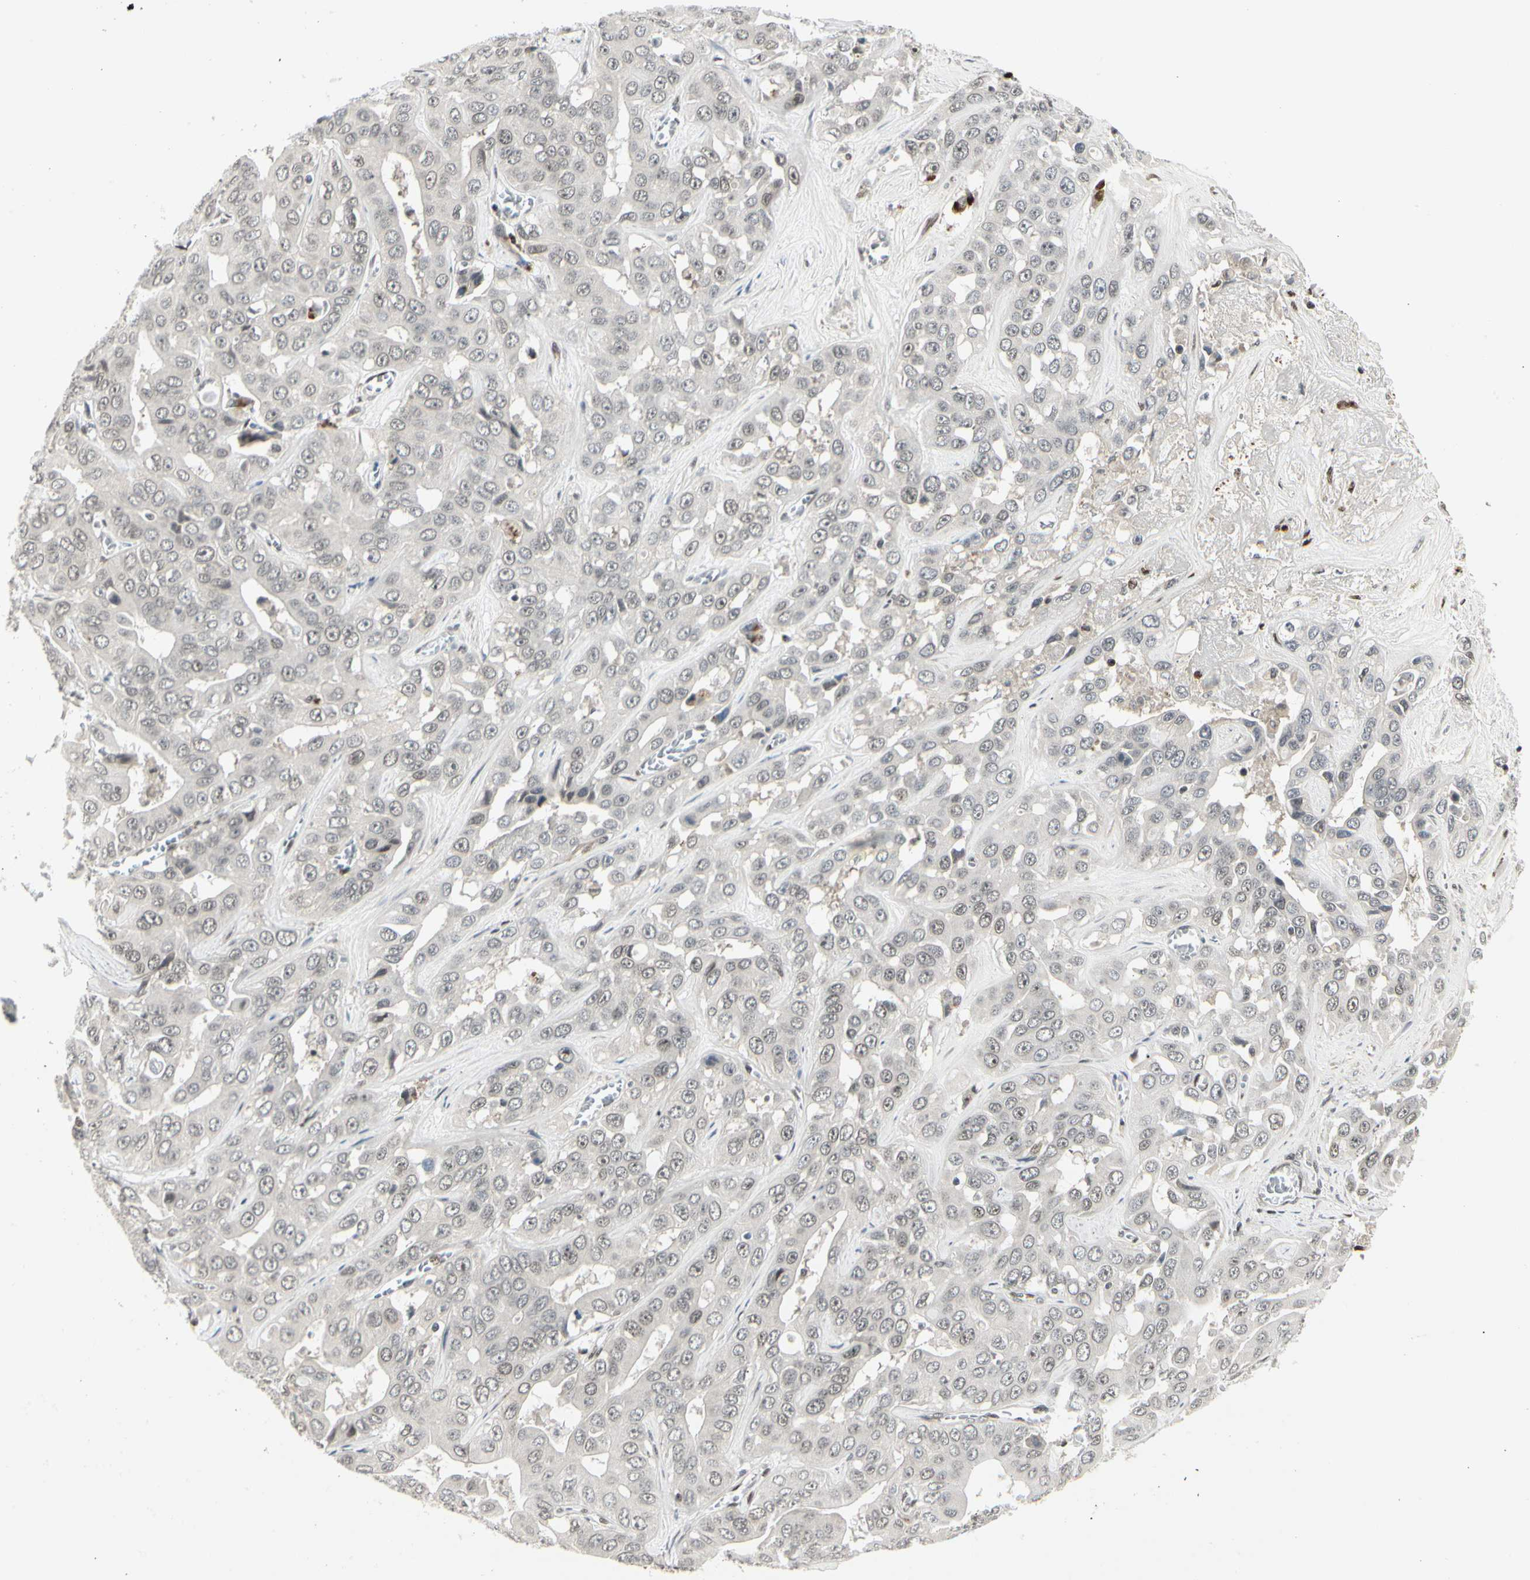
{"staining": {"intensity": "moderate", "quantity": "<25%", "location": "nuclear"}, "tissue": "liver cancer", "cell_type": "Tumor cells", "image_type": "cancer", "snomed": [{"axis": "morphology", "description": "Cholangiocarcinoma"}, {"axis": "topography", "description": "Liver"}], "caption": "About <25% of tumor cells in liver cholangiocarcinoma display moderate nuclear protein positivity as visualized by brown immunohistochemical staining.", "gene": "FOXJ2", "patient": {"sex": "female", "age": 52}}